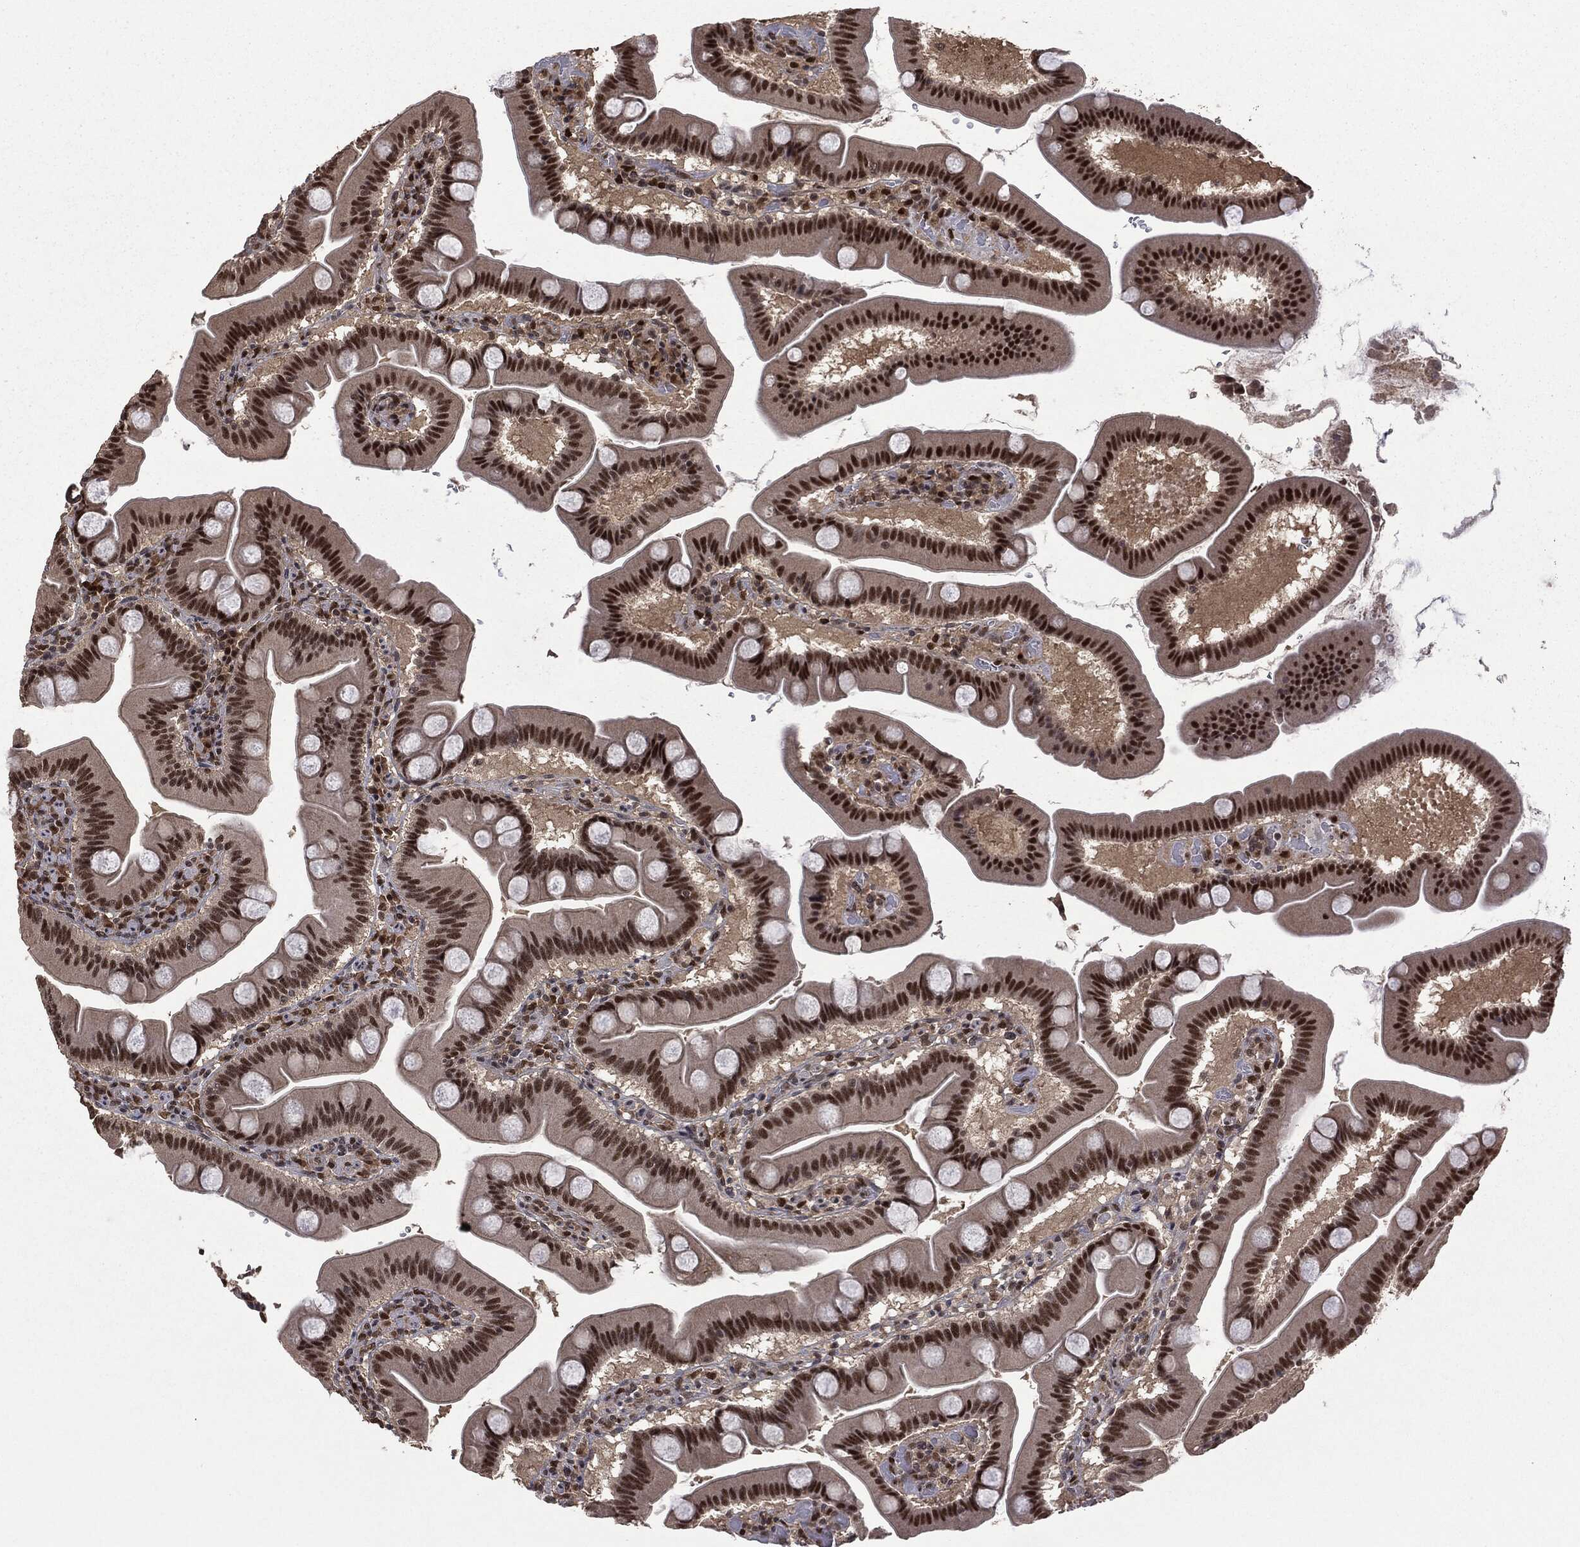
{"staining": {"intensity": "strong", "quantity": ">75%", "location": "nuclear"}, "tissue": "duodenum", "cell_type": "Glandular cells", "image_type": "normal", "snomed": [{"axis": "morphology", "description": "Normal tissue, NOS"}, {"axis": "topography", "description": "Duodenum"}], "caption": "A high amount of strong nuclear staining is present in approximately >75% of glandular cells in benign duodenum.", "gene": "JMJD6", "patient": {"sex": "male", "age": 59}}